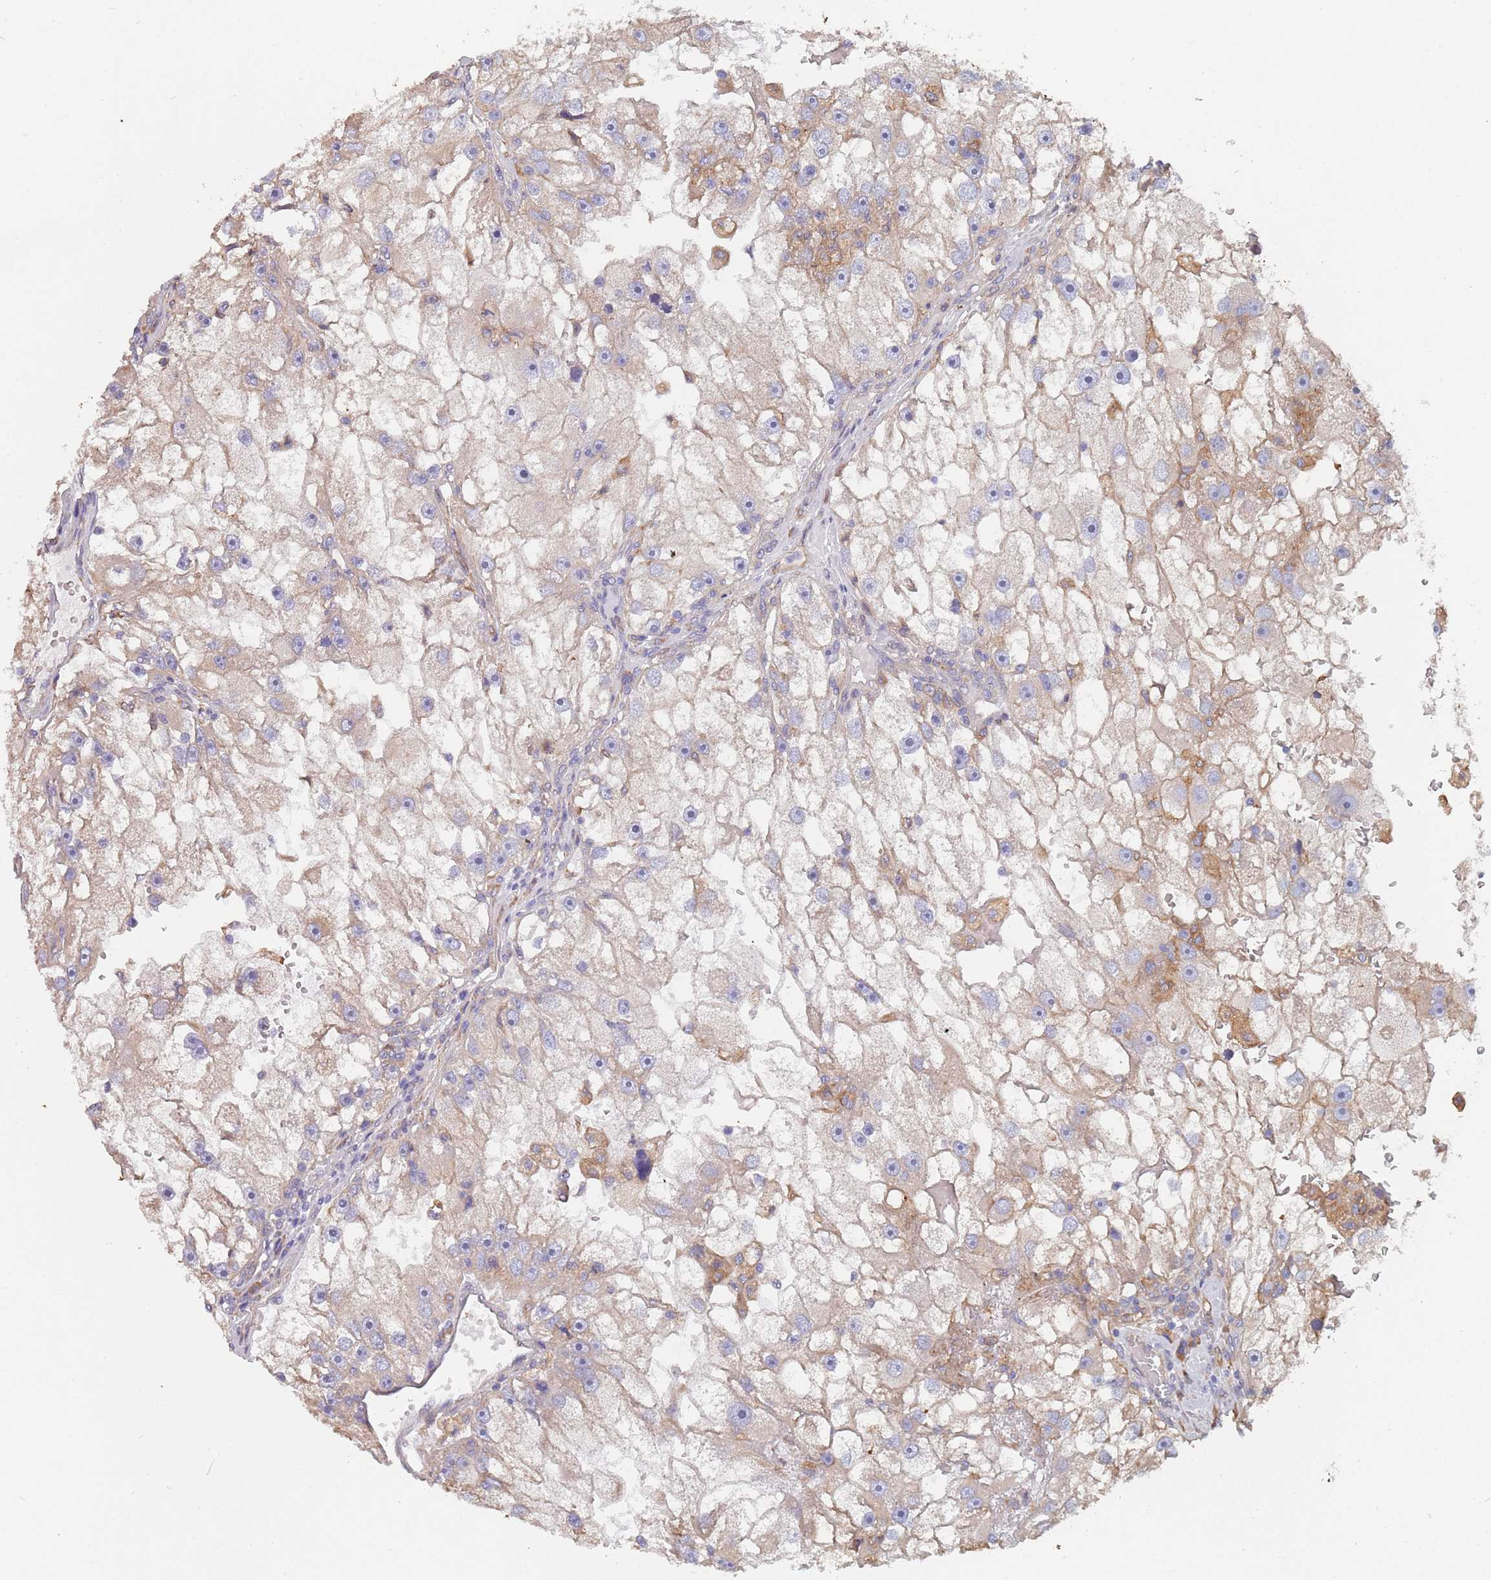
{"staining": {"intensity": "moderate", "quantity": "<25%", "location": "cytoplasmic/membranous"}, "tissue": "renal cancer", "cell_type": "Tumor cells", "image_type": "cancer", "snomed": [{"axis": "morphology", "description": "Adenocarcinoma, NOS"}, {"axis": "topography", "description": "Kidney"}], "caption": "DAB immunohistochemical staining of renal cancer (adenocarcinoma) demonstrates moderate cytoplasmic/membranous protein staining in approximately <25% of tumor cells.", "gene": "DCUN1D3", "patient": {"sex": "male", "age": 63}}